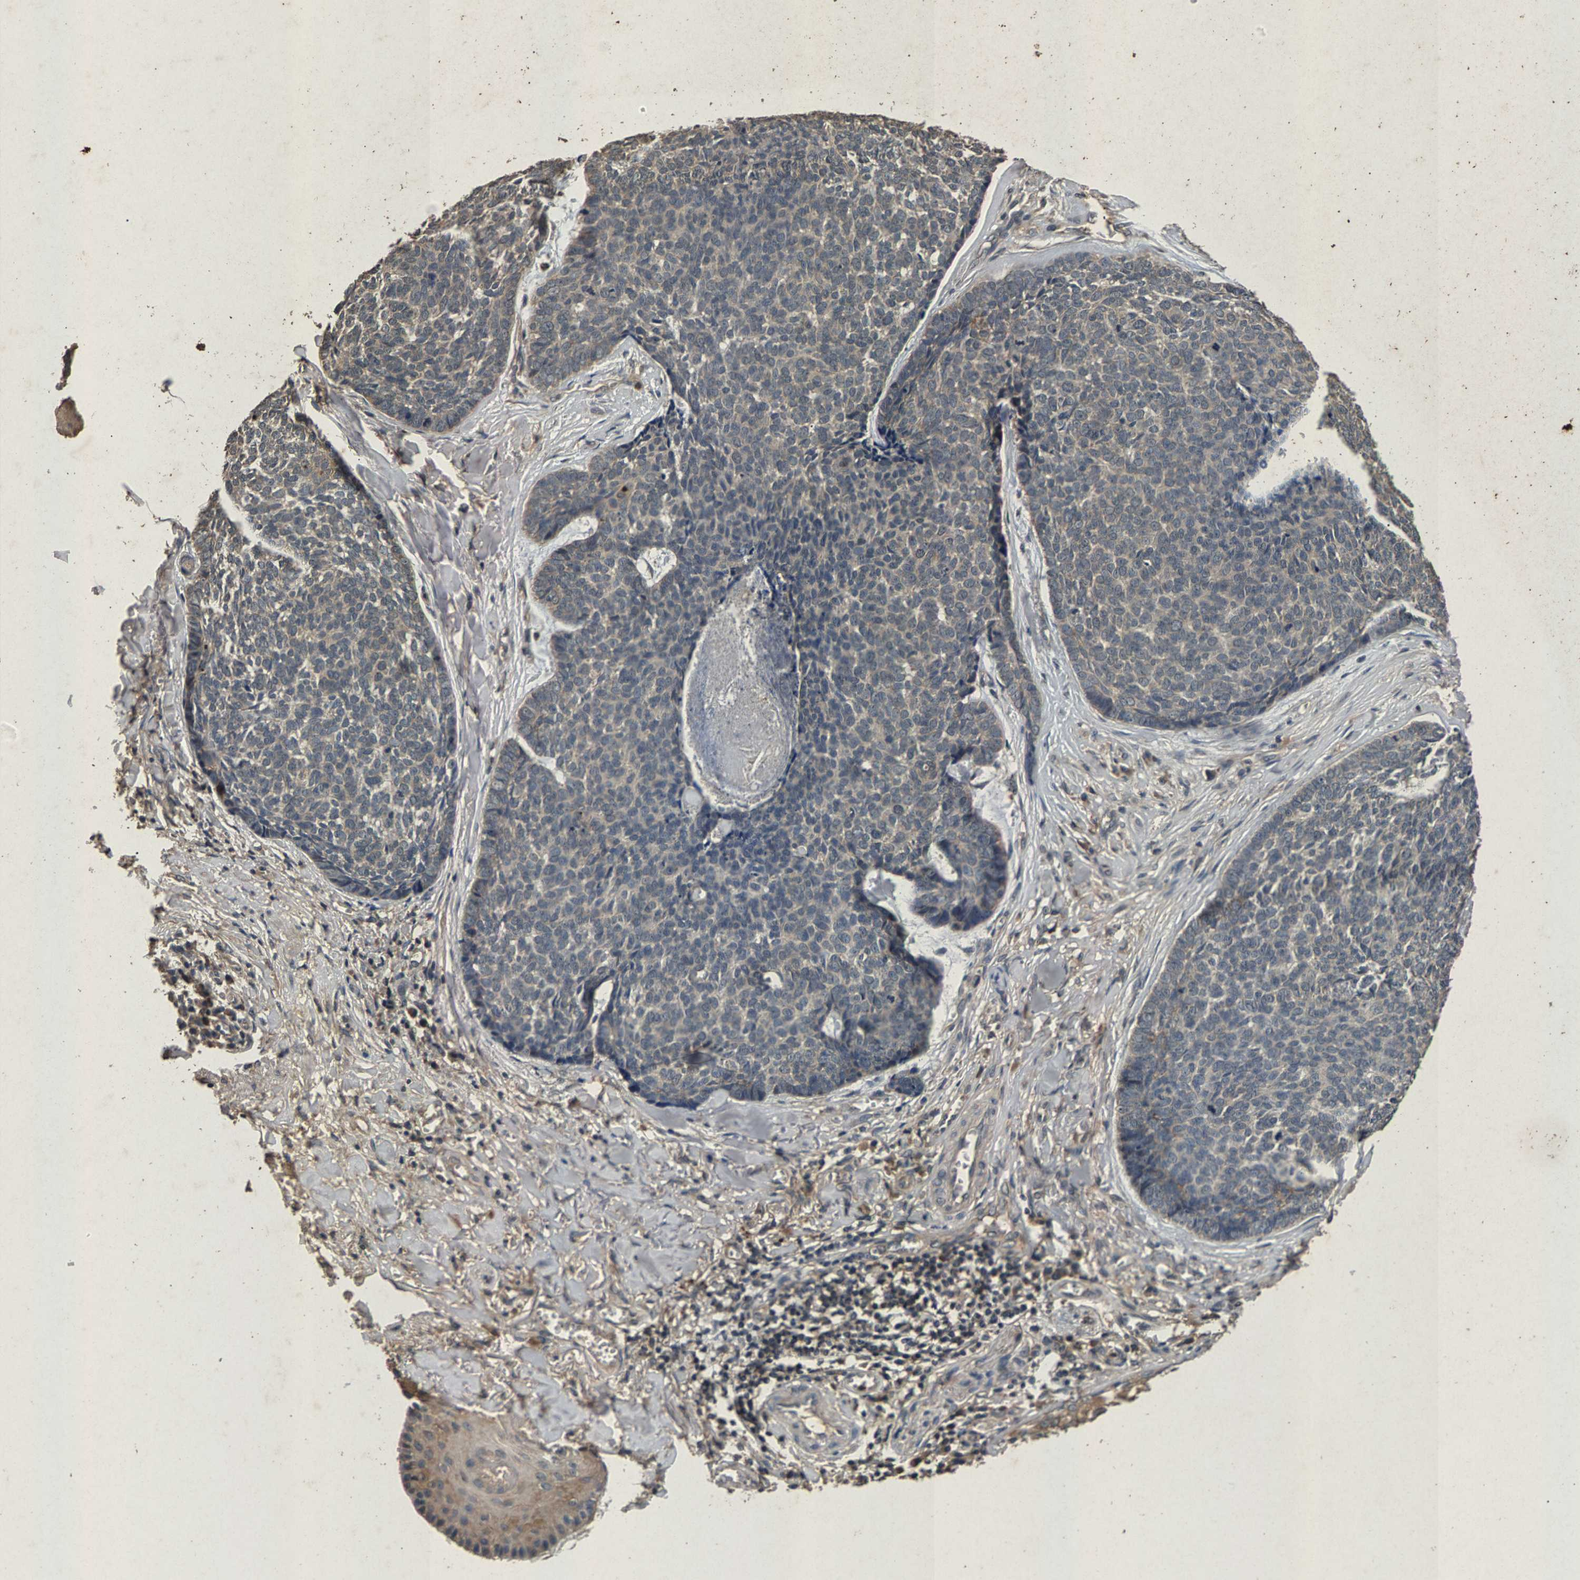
{"staining": {"intensity": "weak", "quantity": "<25%", "location": "cytoplasmic/membranous"}, "tissue": "skin cancer", "cell_type": "Tumor cells", "image_type": "cancer", "snomed": [{"axis": "morphology", "description": "Basal cell carcinoma"}, {"axis": "topography", "description": "Skin"}], "caption": "The histopathology image shows no significant expression in tumor cells of basal cell carcinoma (skin).", "gene": "PPP1CC", "patient": {"sex": "male", "age": 84}}